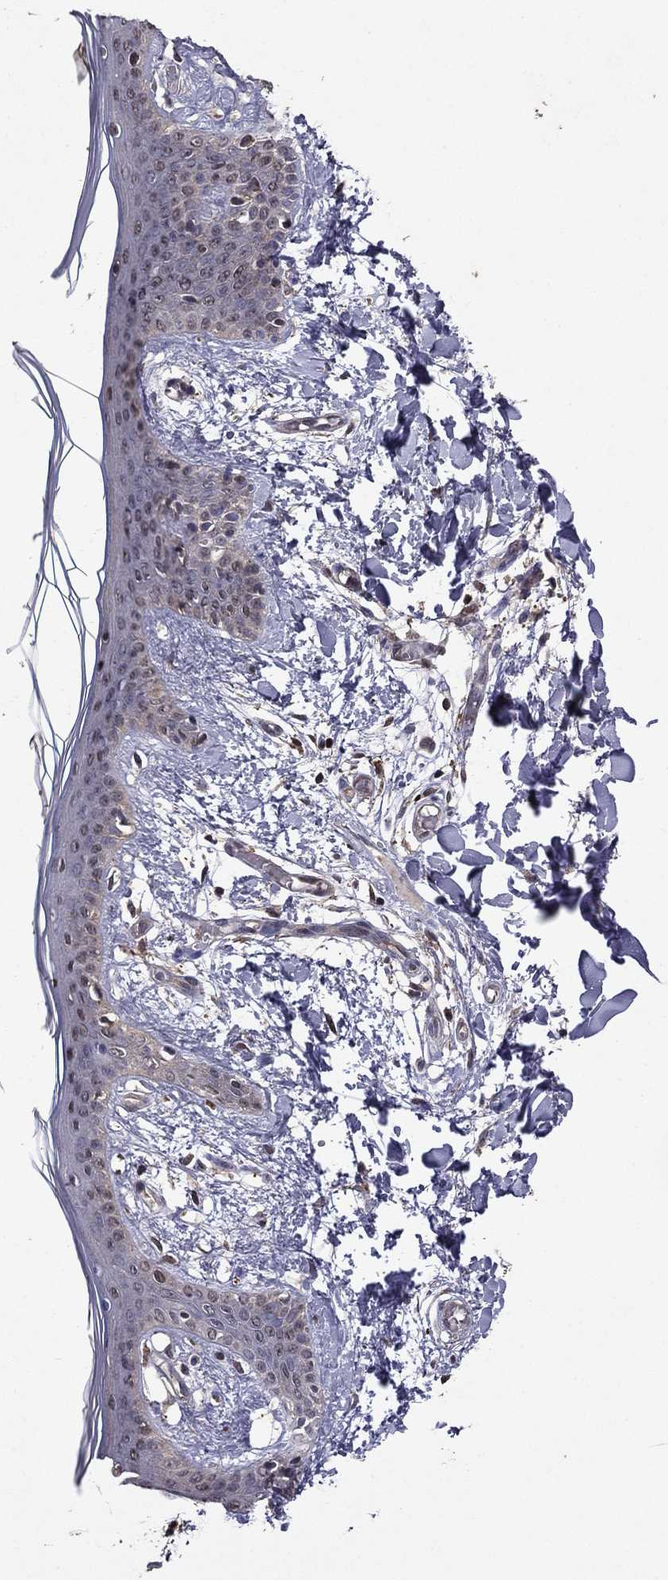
{"staining": {"intensity": "negative", "quantity": "none", "location": "none"}, "tissue": "skin", "cell_type": "Fibroblasts", "image_type": "normal", "snomed": [{"axis": "morphology", "description": "Normal tissue, NOS"}, {"axis": "topography", "description": "Skin"}], "caption": "IHC micrograph of benign skin: human skin stained with DAB (3,3'-diaminobenzidine) reveals no significant protein staining in fibroblasts.", "gene": "APPBP2", "patient": {"sex": "female", "age": 34}}